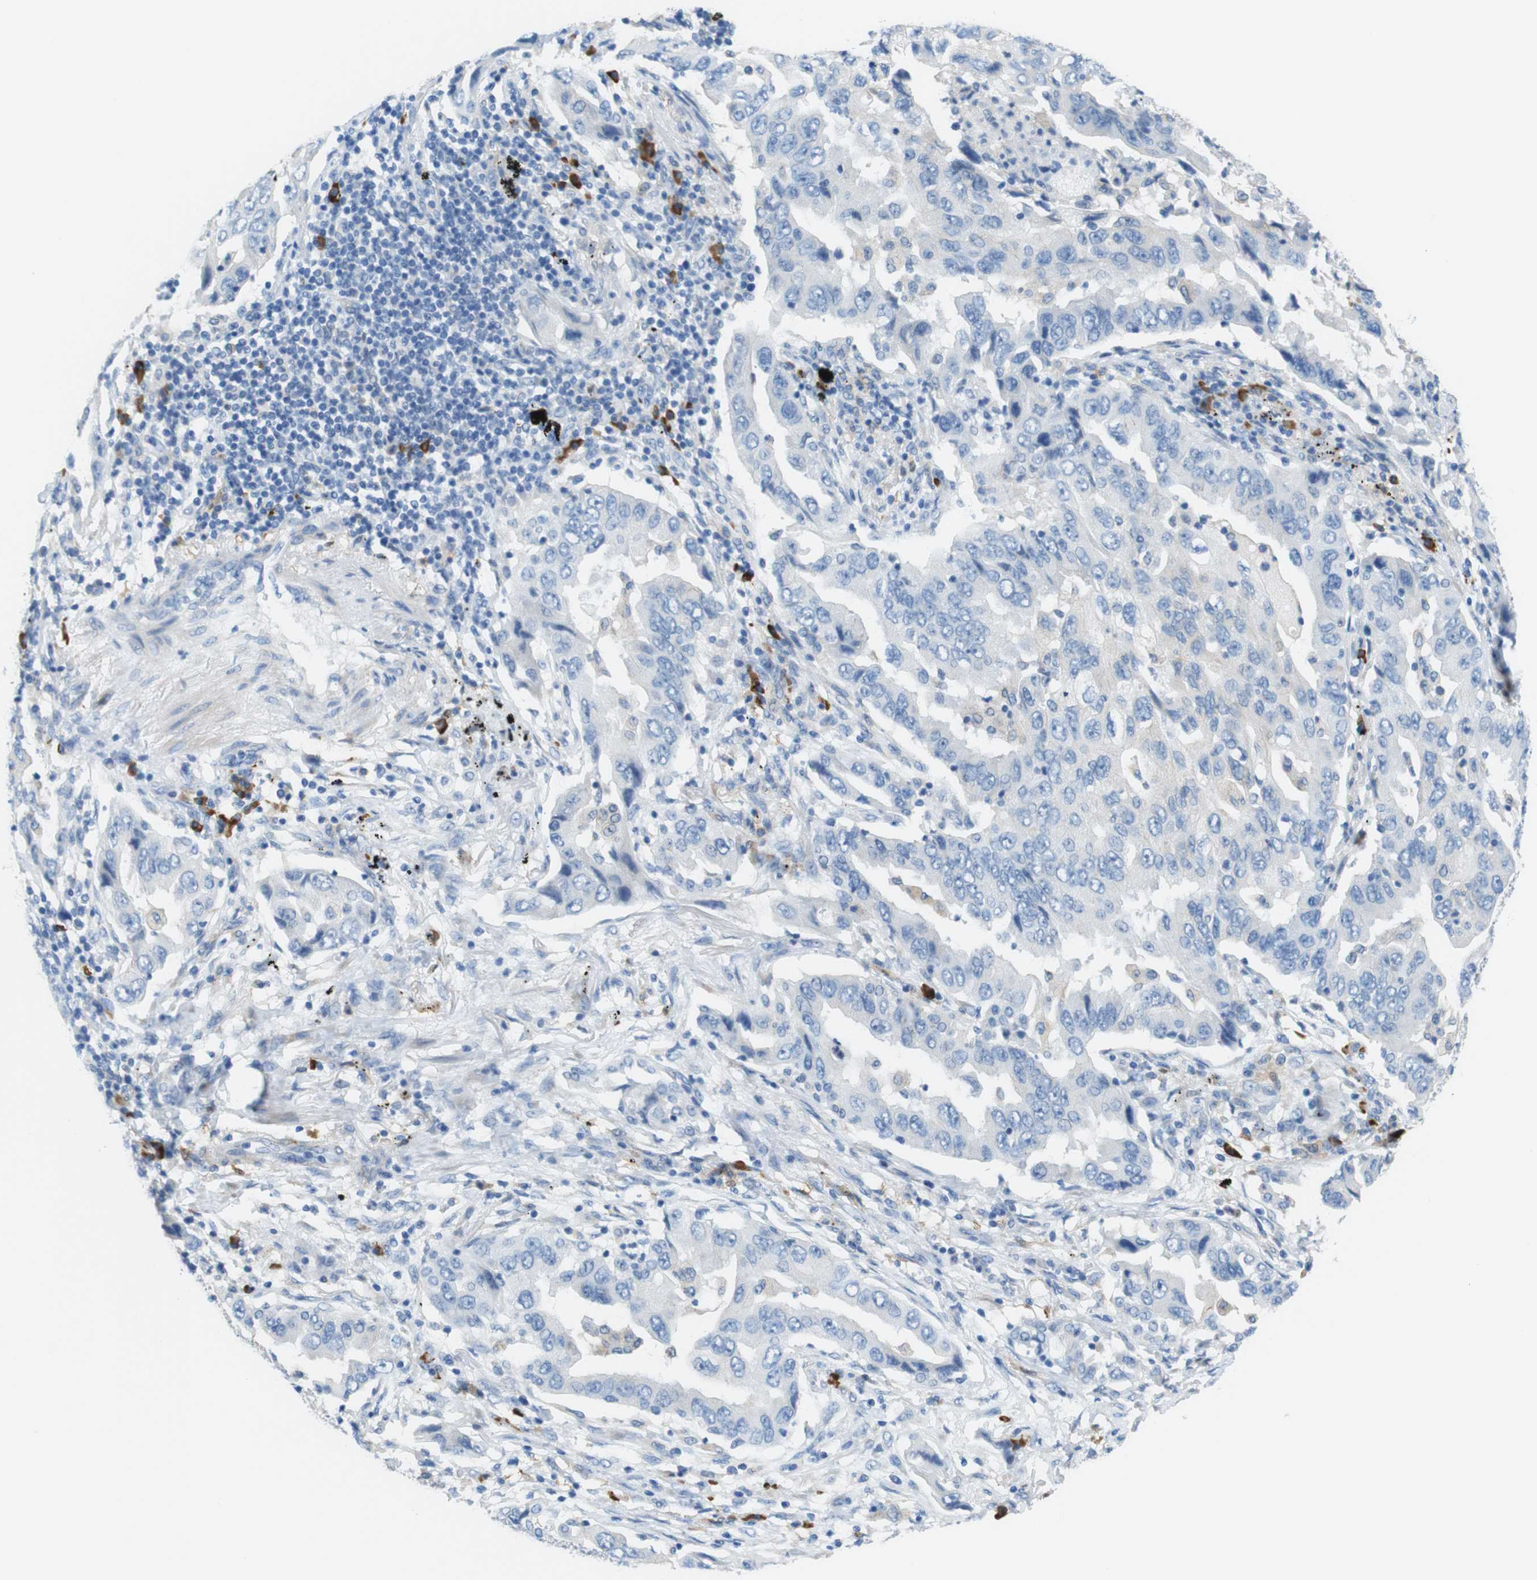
{"staining": {"intensity": "negative", "quantity": "none", "location": "none"}, "tissue": "lung cancer", "cell_type": "Tumor cells", "image_type": "cancer", "snomed": [{"axis": "morphology", "description": "Adenocarcinoma, NOS"}, {"axis": "topography", "description": "Lung"}], "caption": "DAB (3,3'-diaminobenzidine) immunohistochemical staining of adenocarcinoma (lung) demonstrates no significant positivity in tumor cells.", "gene": "CLMN", "patient": {"sex": "female", "age": 65}}